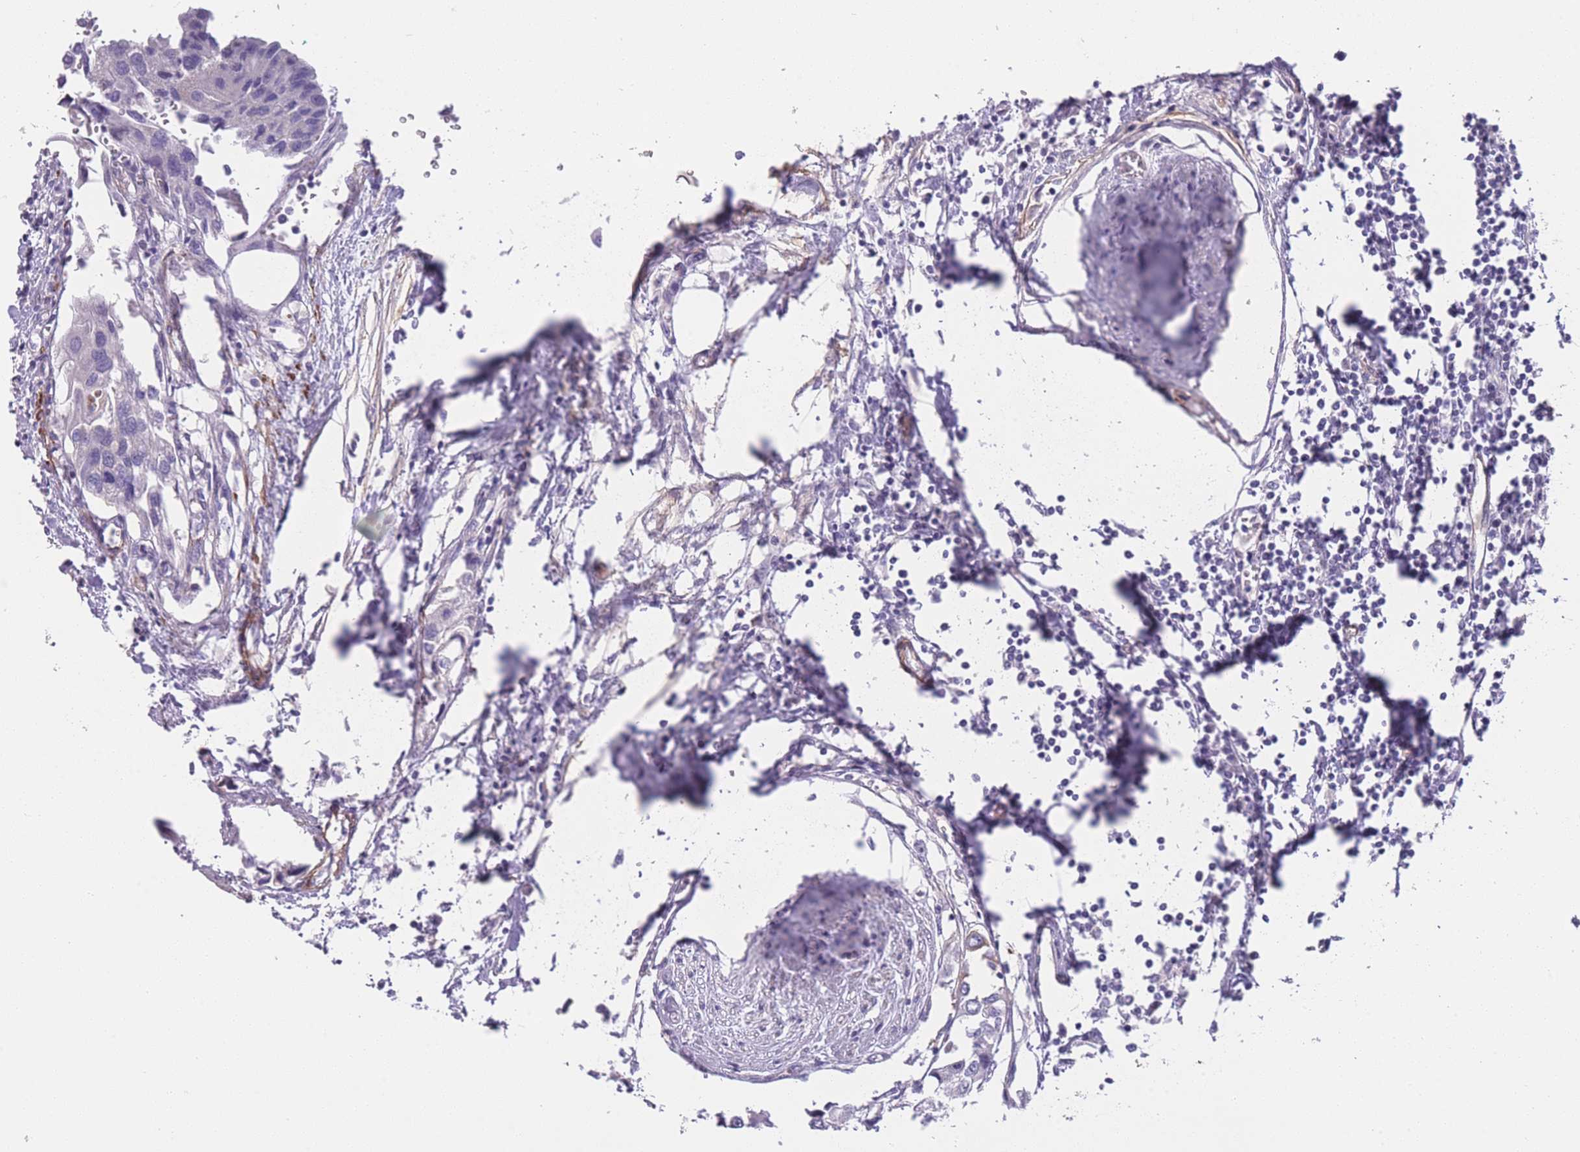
{"staining": {"intensity": "negative", "quantity": "none", "location": "none"}, "tissue": "urothelial cancer", "cell_type": "Tumor cells", "image_type": "cancer", "snomed": [{"axis": "morphology", "description": "Urothelial carcinoma, High grade"}, {"axis": "topography", "description": "Urinary bladder"}], "caption": "The micrograph shows no significant expression in tumor cells of urothelial cancer. (IHC, brightfield microscopy, high magnification).", "gene": "FAM124A", "patient": {"sex": "male", "age": 64}}